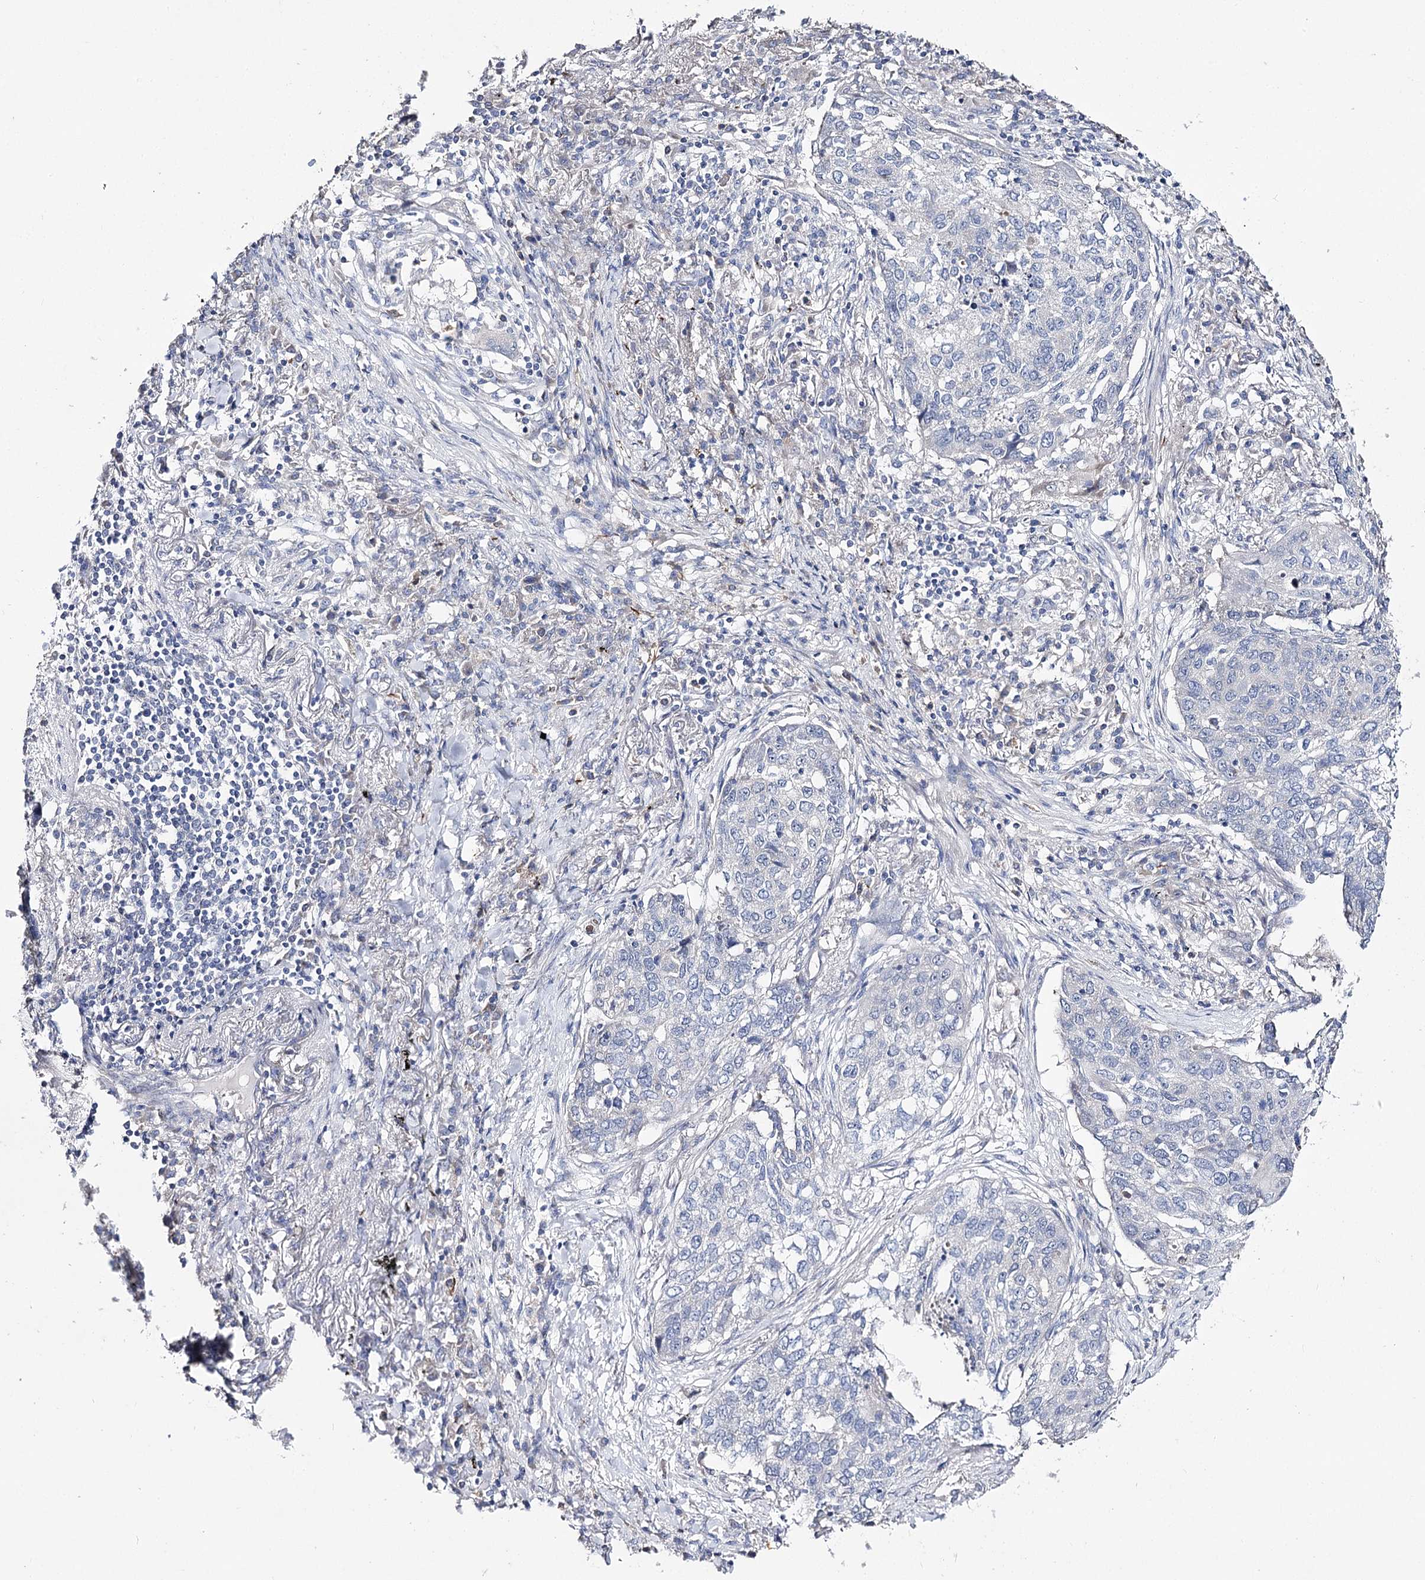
{"staining": {"intensity": "negative", "quantity": "none", "location": "none"}, "tissue": "lung cancer", "cell_type": "Tumor cells", "image_type": "cancer", "snomed": [{"axis": "morphology", "description": "Squamous cell carcinoma, NOS"}, {"axis": "topography", "description": "Lung"}], "caption": "Immunohistochemistry (IHC) micrograph of neoplastic tissue: human lung cancer stained with DAB (3,3'-diaminobenzidine) displays no significant protein staining in tumor cells.", "gene": "NRAP", "patient": {"sex": "female", "age": 63}}